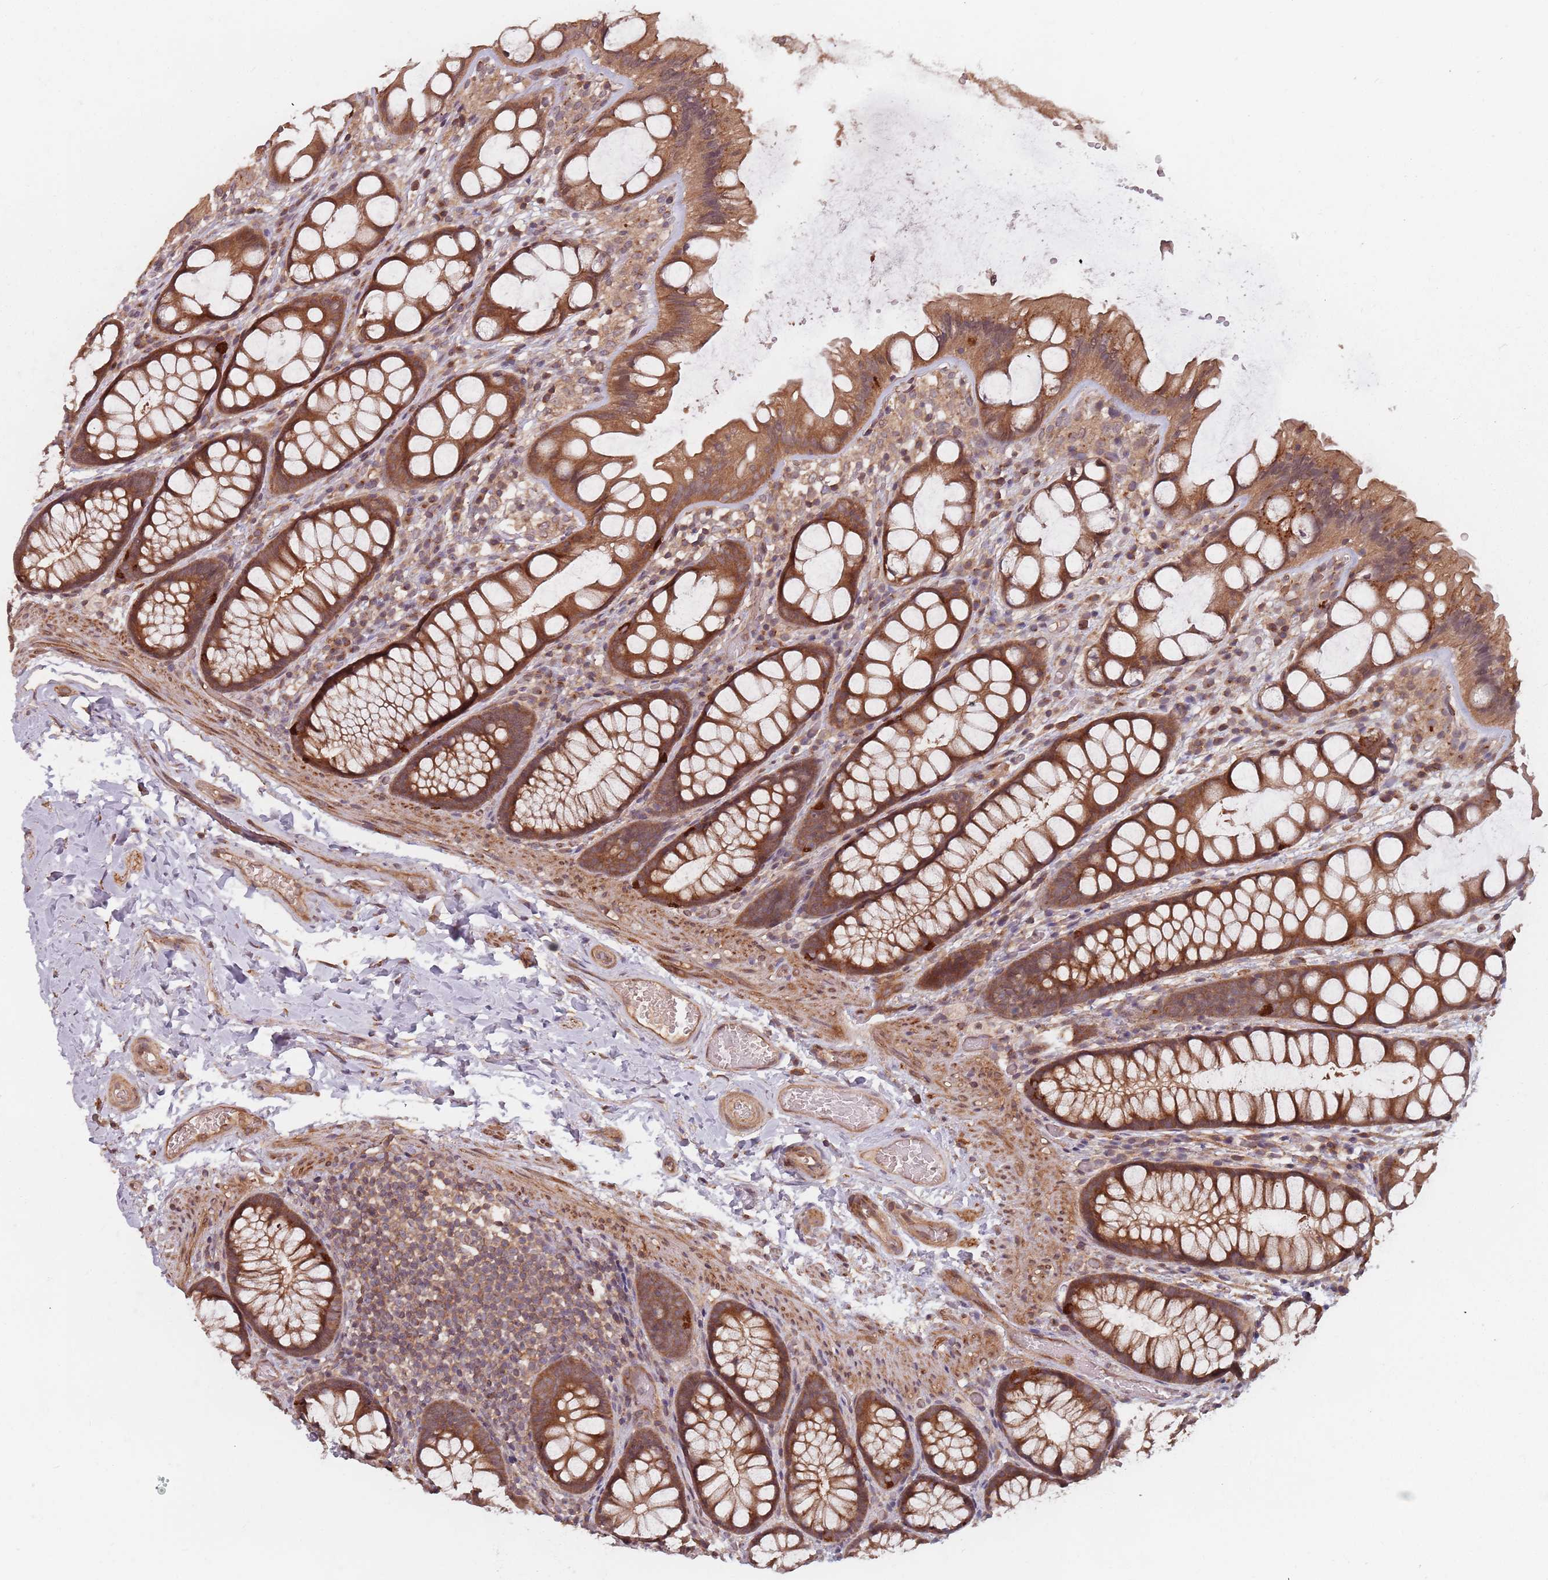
{"staining": {"intensity": "moderate", "quantity": ">75%", "location": "cytoplasmic/membranous"}, "tissue": "colon", "cell_type": "Endothelial cells", "image_type": "normal", "snomed": [{"axis": "morphology", "description": "Normal tissue, NOS"}, {"axis": "topography", "description": "Colon"}], "caption": "DAB immunohistochemical staining of benign human colon exhibits moderate cytoplasmic/membranous protein staining in about >75% of endothelial cells. (DAB (3,3'-diaminobenzidine) IHC, brown staining for protein, blue staining for nuclei).", "gene": "C3orf14", "patient": {"sex": "male", "age": 47}}